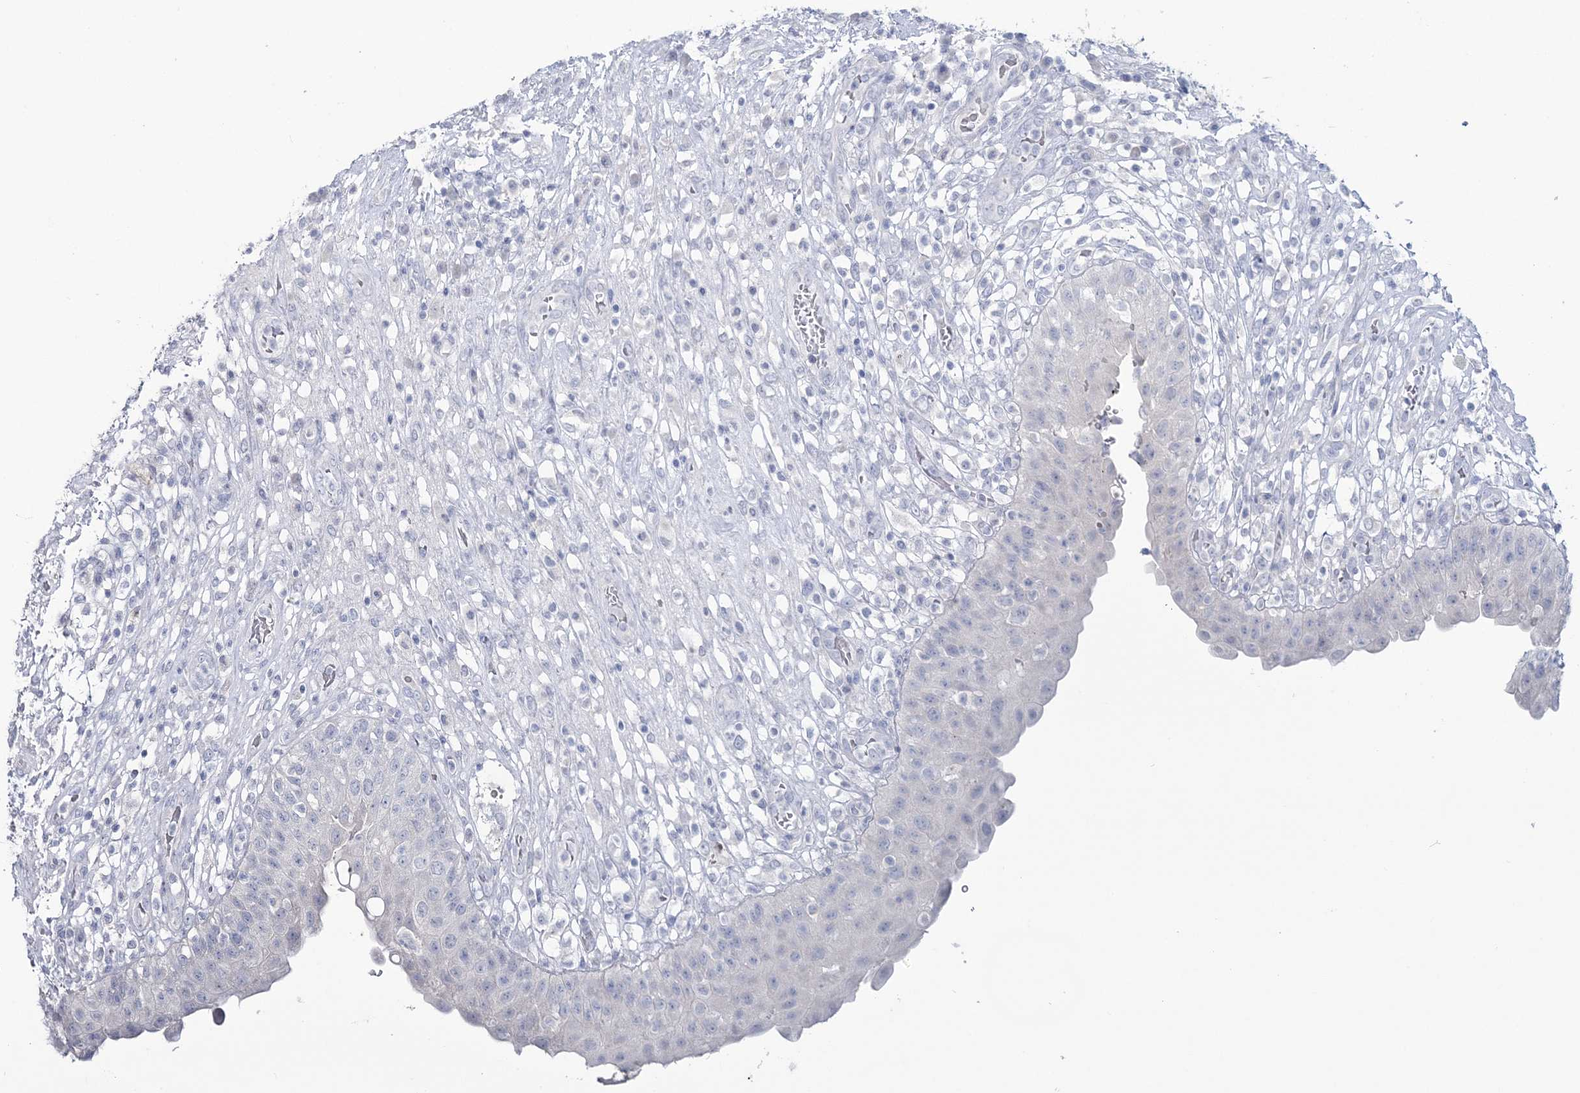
{"staining": {"intensity": "negative", "quantity": "none", "location": "none"}, "tissue": "urinary bladder", "cell_type": "Urothelial cells", "image_type": "normal", "snomed": [{"axis": "morphology", "description": "Normal tissue, NOS"}, {"axis": "topography", "description": "Urinary bladder"}], "caption": "This micrograph is of normal urinary bladder stained with immunohistochemistry to label a protein in brown with the nuclei are counter-stained blue. There is no positivity in urothelial cells. (Brightfield microscopy of DAB (3,3'-diaminobenzidine) IHC at high magnification).", "gene": "CYP3A4", "patient": {"sex": "female", "age": 62}}